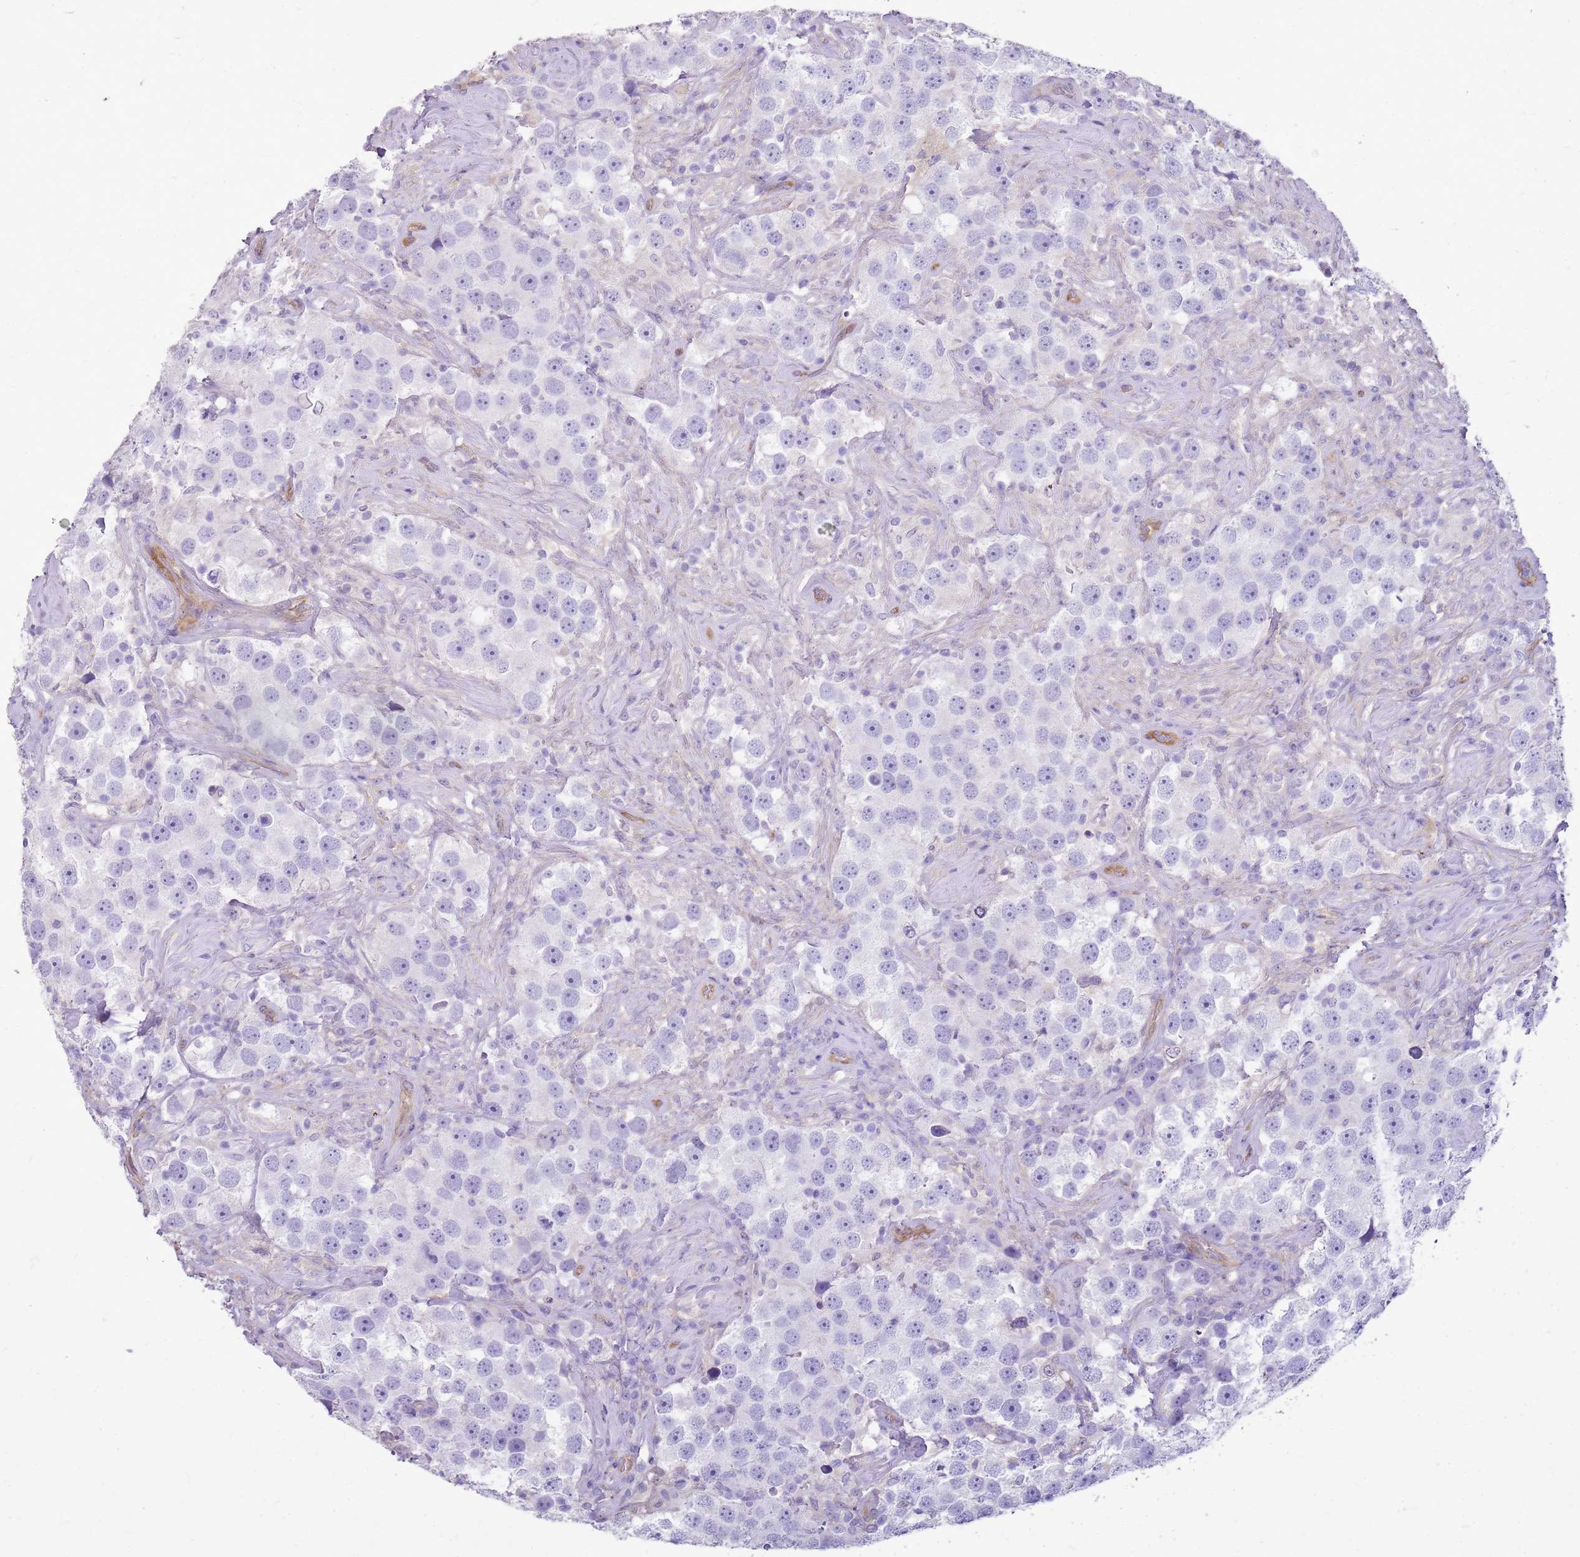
{"staining": {"intensity": "negative", "quantity": "none", "location": "none"}, "tissue": "testis cancer", "cell_type": "Tumor cells", "image_type": "cancer", "snomed": [{"axis": "morphology", "description": "Seminoma, NOS"}, {"axis": "topography", "description": "Testis"}], "caption": "Immunohistochemistry (IHC) of human testis cancer (seminoma) shows no staining in tumor cells. (Brightfield microscopy of DAB immunohistochemistry at high magnification).", "gene": "SULT1E1", "patient": {"sex": "male", "age": 49}}